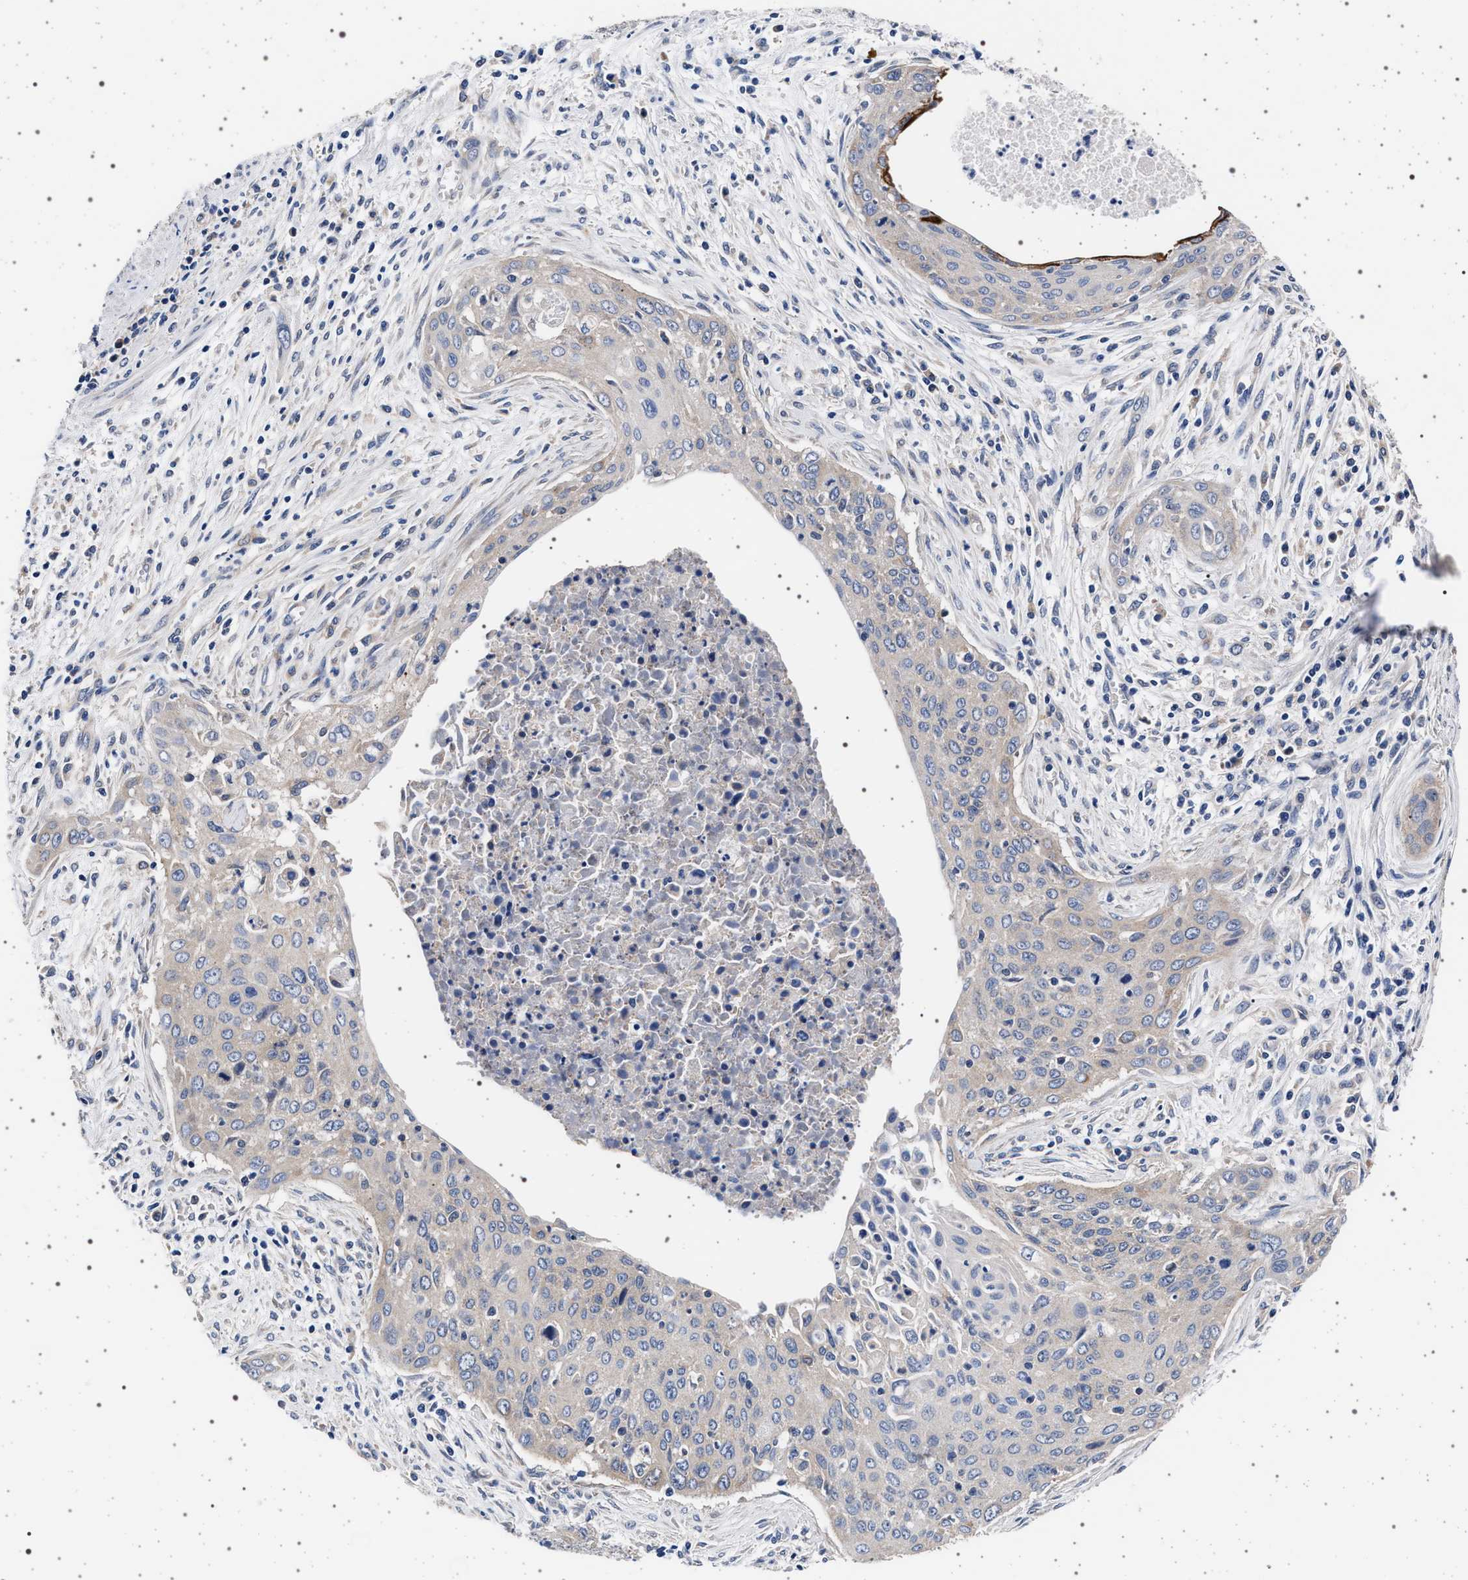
{"staining": {"intensity": "negative", "quantity": "none", "location": "none"}, "tissue": "cervical cancer", "cell_type": "Tumor cells", "image_type": "cancer", "snomed": [{"axis": "morphology", "description": "Squamous cell carcinoma, NOS"}, {"axis": "topography", "description": "Cervix"}], "caption": "This is a image of IHC staining of cervical squamous cell carcinoma, which shows no expression in tumor cells.", "gene": "MAP3K2", "patient": {"sex": "female", "age": 55}}